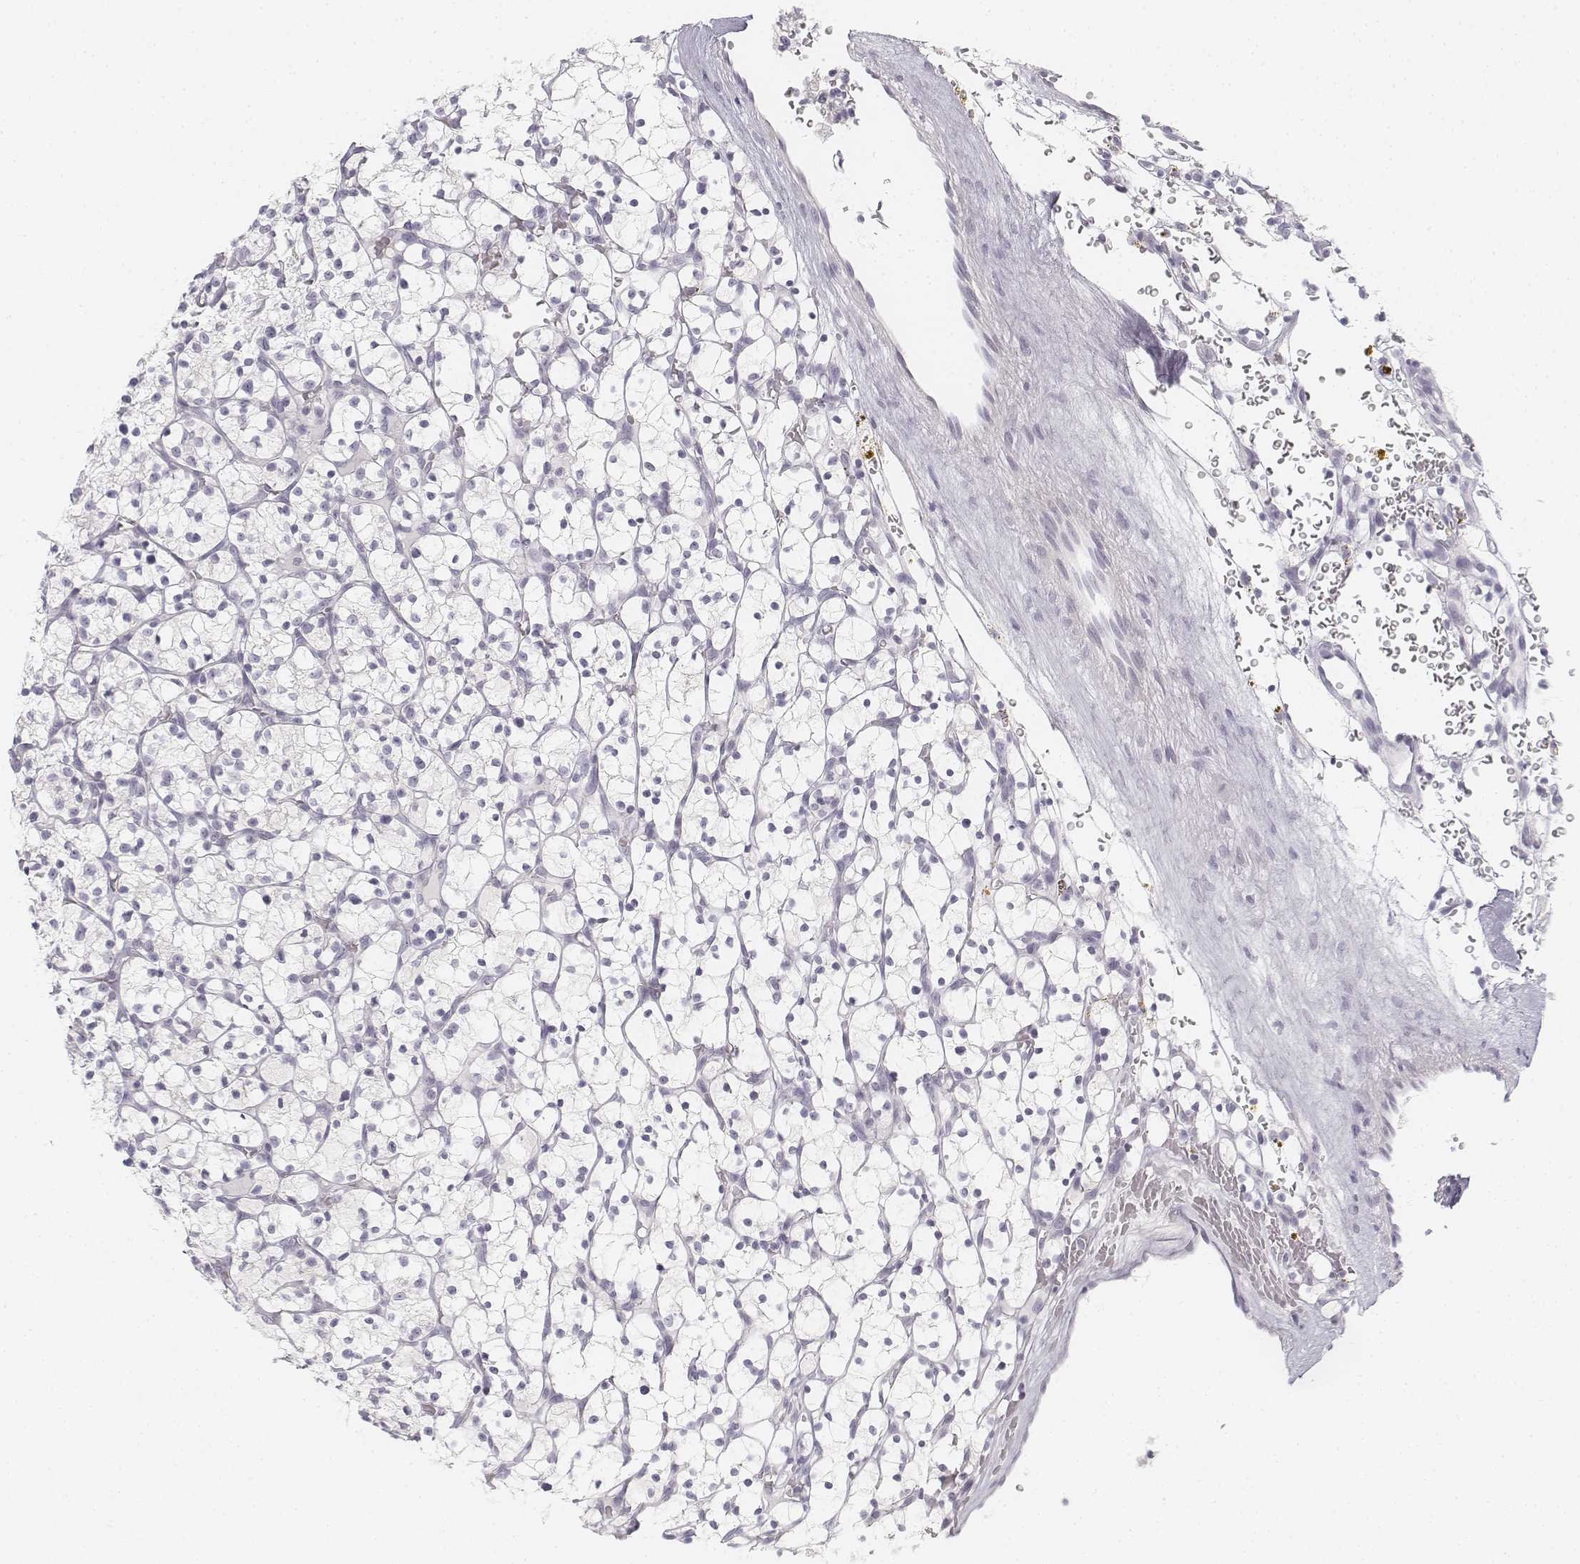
{"staining": {"intensity": "negative", "quantity": "none", "location": "none"}, "tissue": "renal cancer", "cell_type": "Tumor cells", "image_type": "cancer", "snomed": [{"axis": "morphology", "description": "Adenocarcinoma, NOS"}, {"axis": "topography", "description": "Kidney"}], "caption": "DAB (3,3'-diaminobenzidine) immunohistochemical staining of renal cancer (adenocarcinoma) reveals no significant positivity in tumor cells.", "gene": "KRT25", "patient": {"sex": "female", "age": 64}}